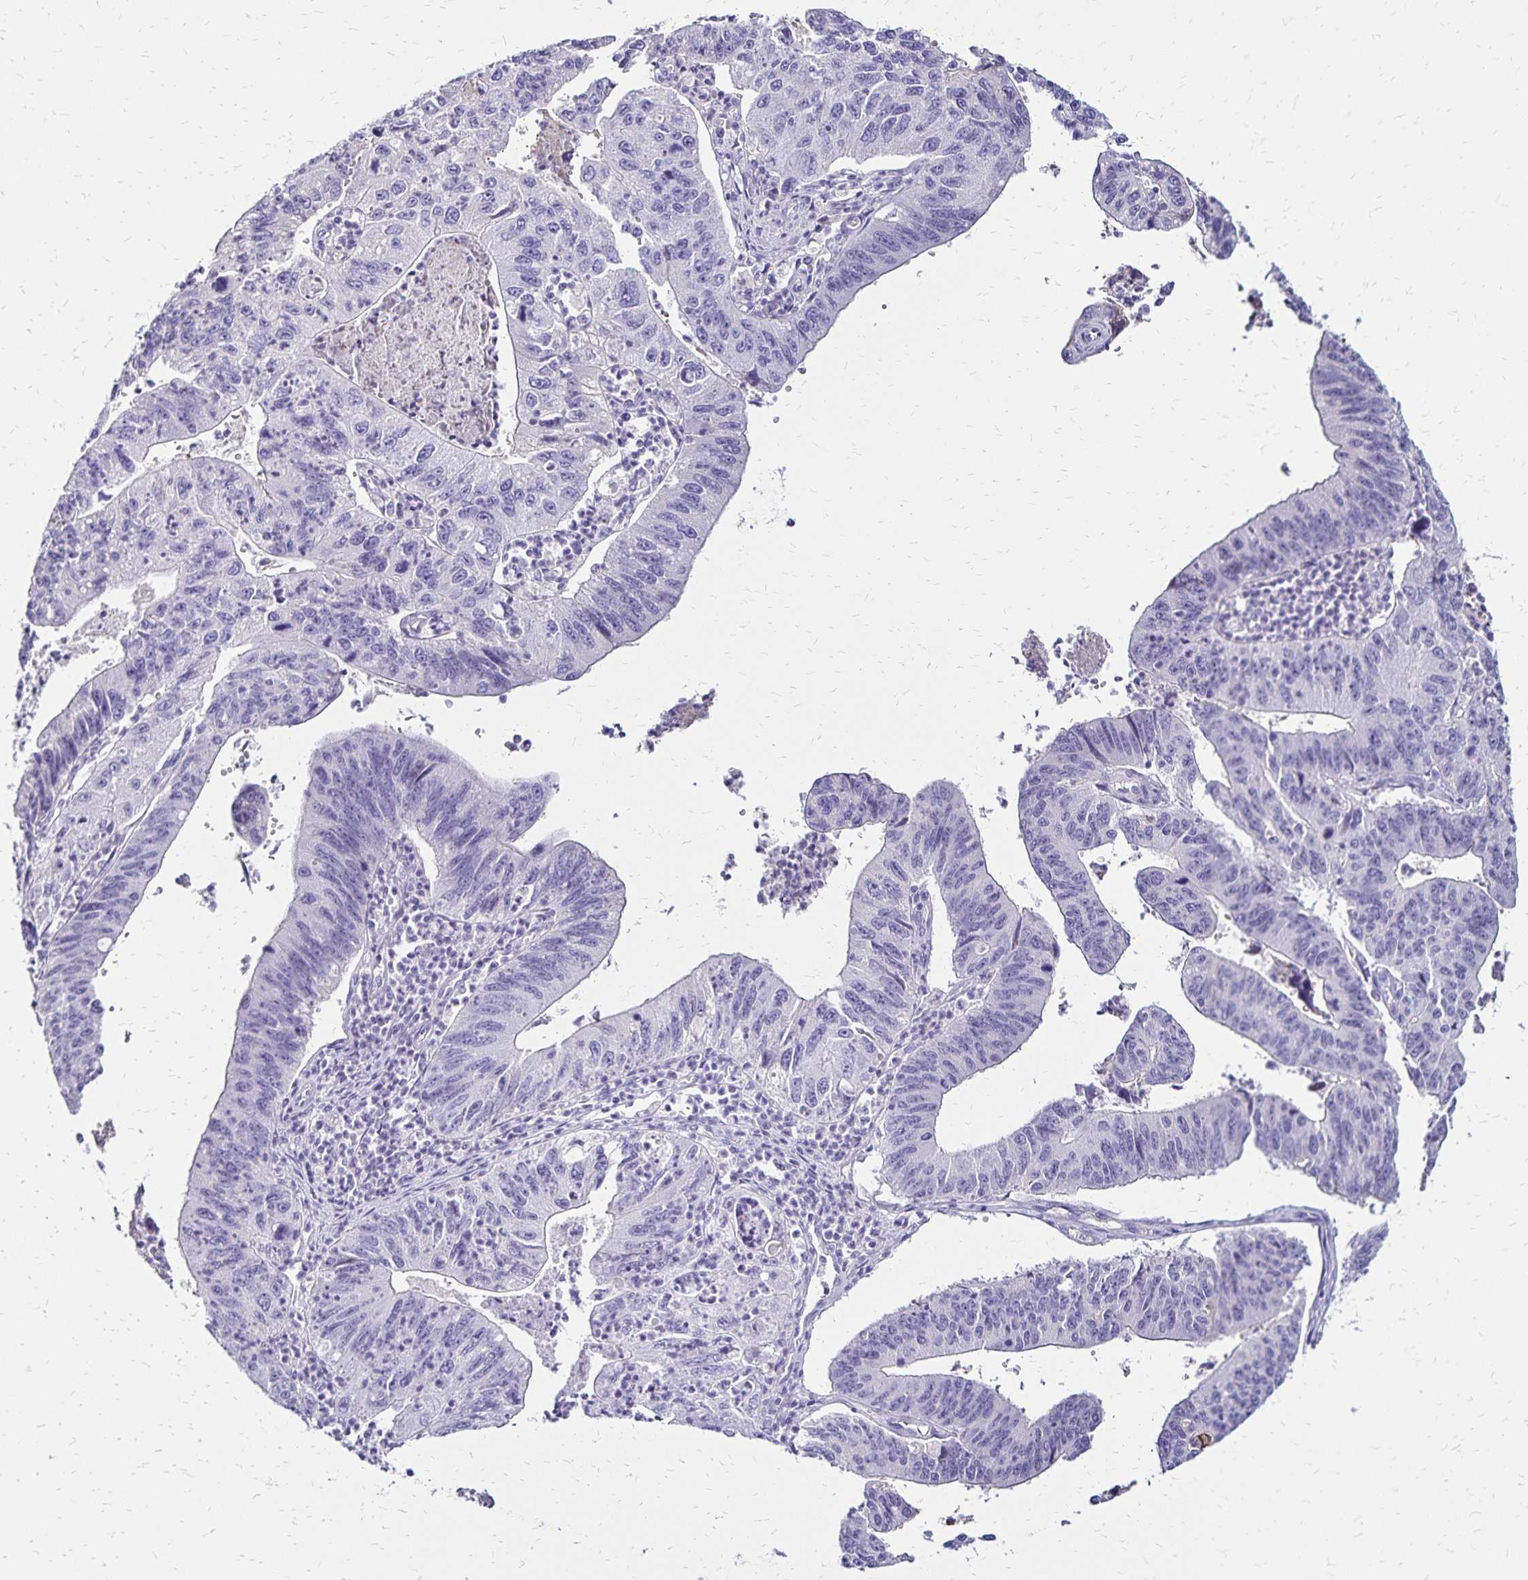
{"staining": {"intensity": "negative", "quantity": "none", "location": "none"}, "tissue": "stomach cancer", "cell_type": "Tumor cells", "image_type": "cancer", "snomed": [{"axis": "morphology", "description": "Adenocarcinoma, NOS"}, {"axis": "topography", "description": "Stomach"}], "caption": "Protein analysis of adenocarcinoma (stomach) reveals no significant positivity in tumor cells.", "gene": "KISS1", "patient": {"sex": "male", "age": 59}}